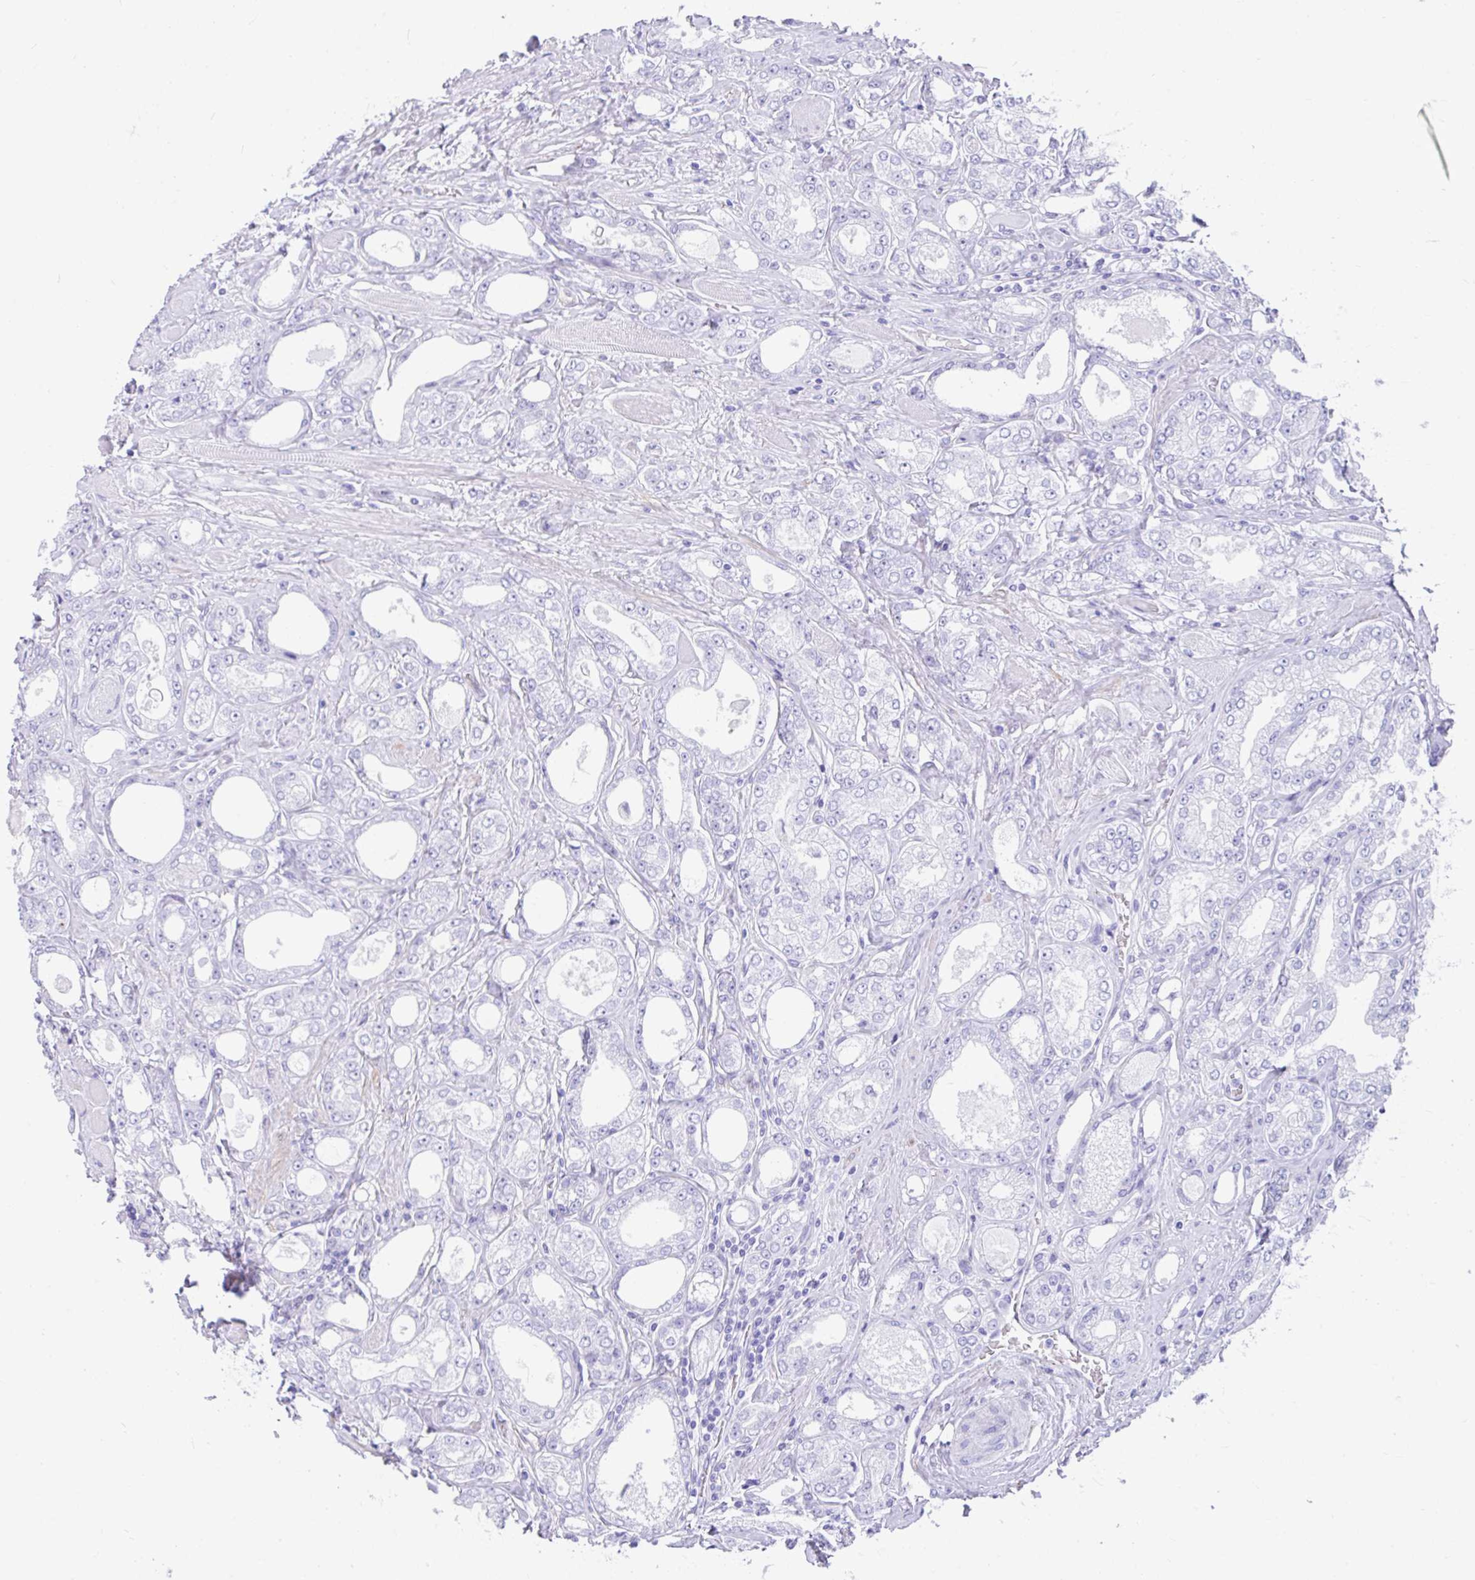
{"staining": {"intensity": "negative", "quantity": "none", "location": "none"}, "tissue": "prostate cancer", "cell_type": "Tumor cells", "image_type": "cancer", "snomed": [{"axis": "morphology", "description": "Adenocarcinoma, High grade"}, {"axis": "topography", "description": "Prostate"}], "caption": "An immunohistochemistry micrograph of prostate cancer is shown. There is no staining in tumor cells of prostate cancer. The staining was performed using DAB to visualize the protein expression in brown, while the nuclei were stained in blue with hematoxylin (Magnification: 20x).", "gene": "FAM107A", "patient": {"sex": "male", "age": 68}}